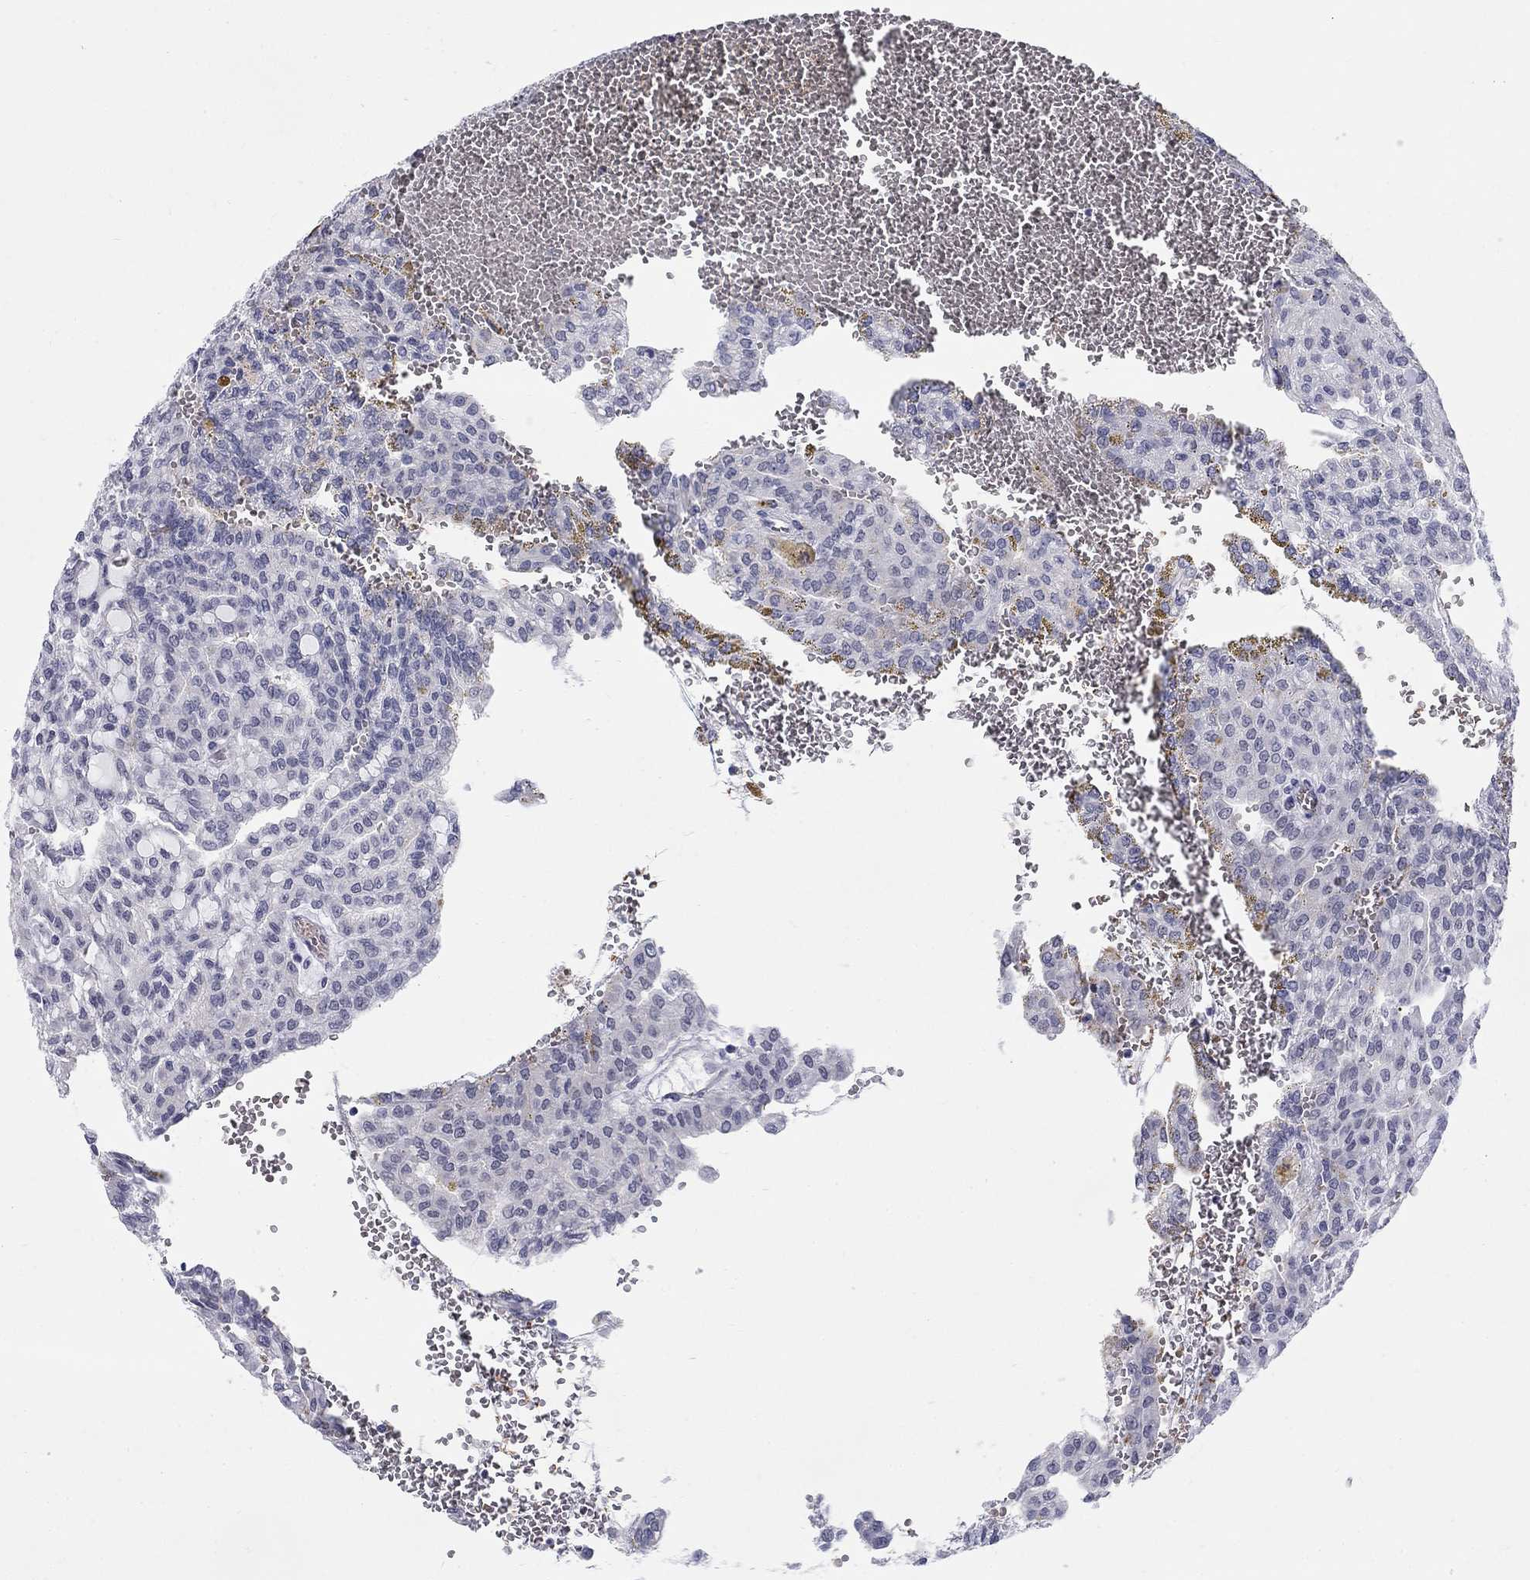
{"staining": {"intensity": "negative", "quantity": "none", "location": "none"}, "tissue": "renal cancer", "cell_type": "Tumor cells", "image_type": "cancer", "snomed": [{"axis": "morphology", "description": "Adenocarcinoma, NOS"}, {"axis": "topography", "description": "Kidney"}], "caption": "Immunohistochemistry photomicrograph of neoplastic tissue: renal cancer (adenocarcinoma) stained with DAB shows no significant protein expression in tumor cells.", "gene": "DMTN", "patient": {"sex": "male", "age": 63}}